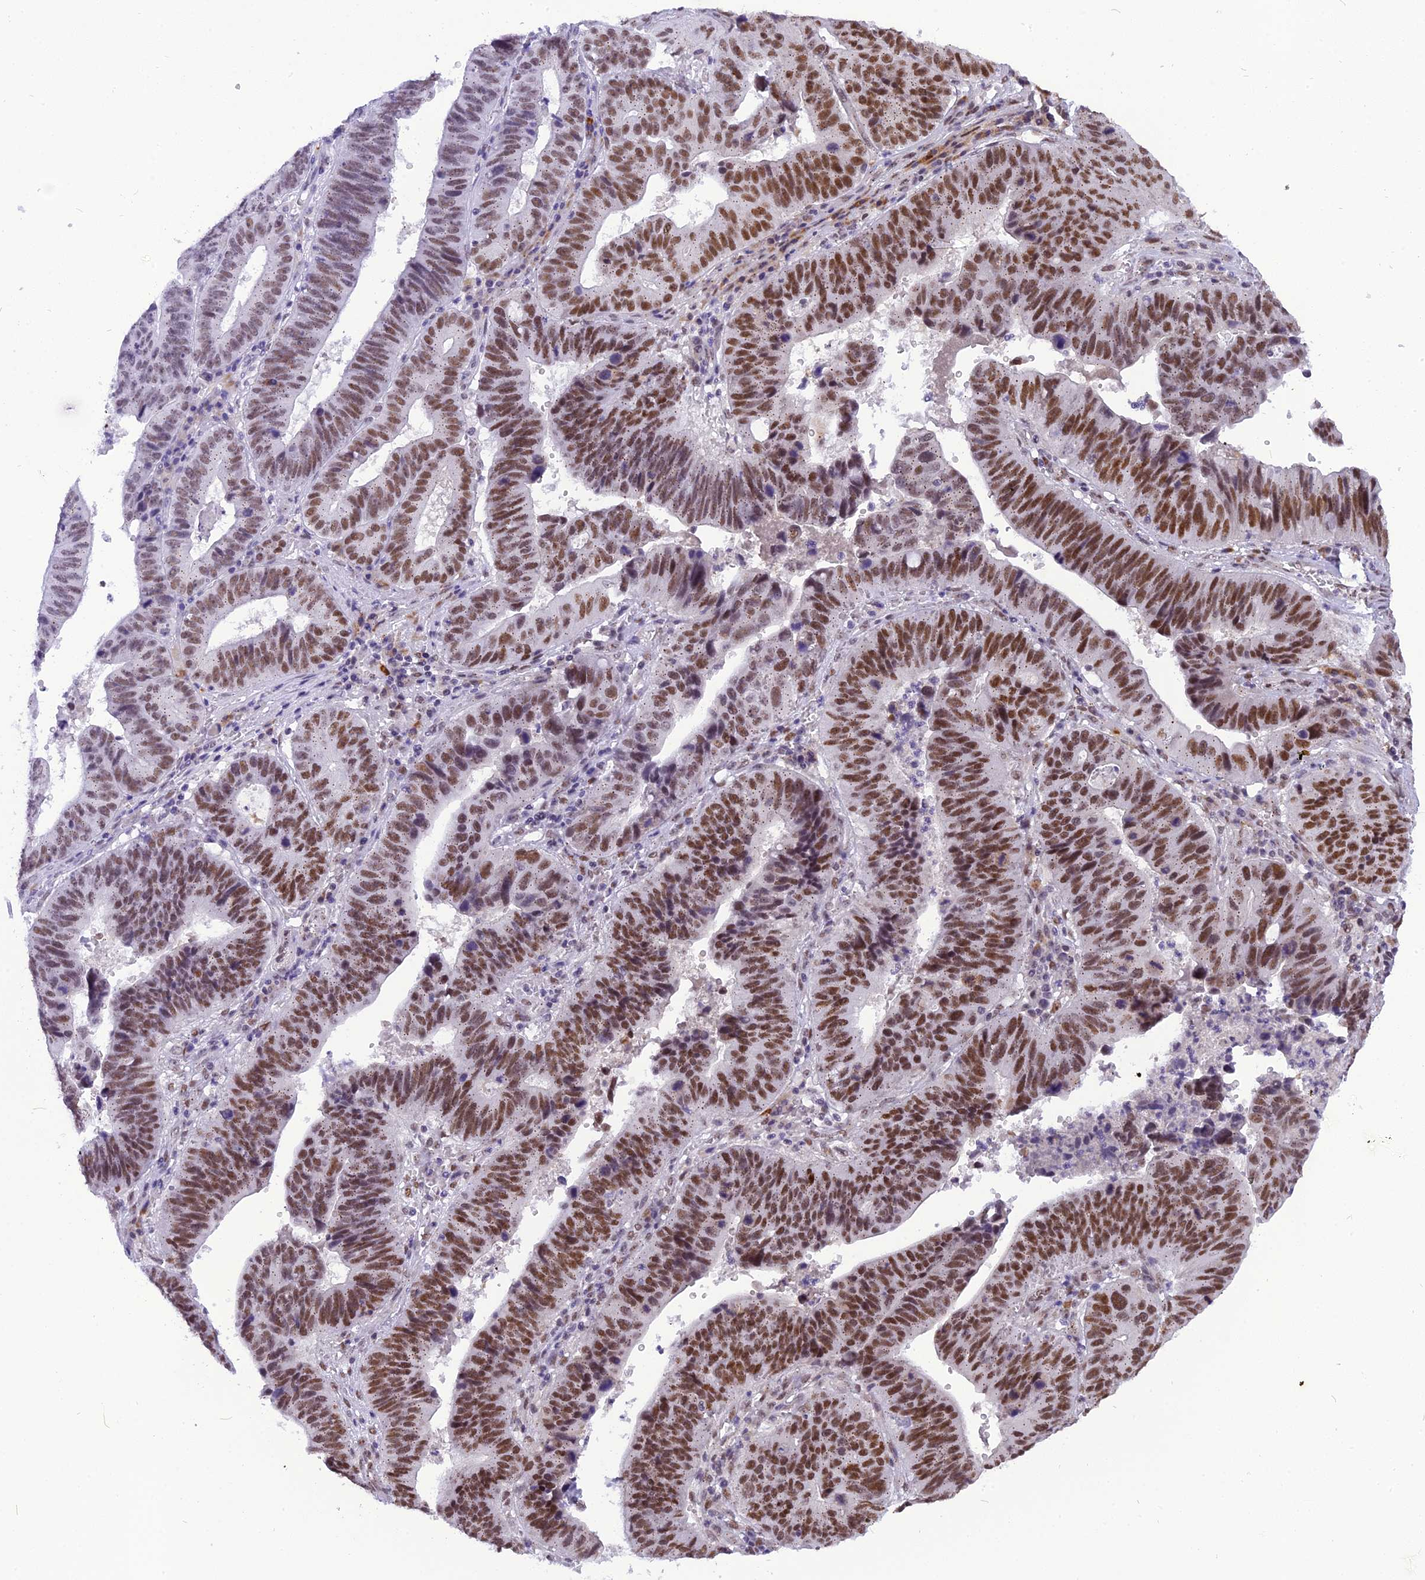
{"staining": {"intensity": "strong", "quantity": ">75%", "location": "nuclear"}, "tissue": "stomach cancer", "cell_type": "Tumor cells", "image_type": "cancer", "snomed": [{"axis": "morphology", "description": "Adenocarcinoma, NOS"}, {"axis": "topography", "description": "Stomach"}], "caption": "Stomach cancer stained with DAB (3,3'-diaminobenzidine) IHC displays high levels of strong nuclear staining in approximately >75% of tumor cells. (Stains: DAB (3,3'-diaminobenzidine) in brown, nuclei in blue, Microscopy: brightfield microscopy at high magnification).", "gene": "IRF2BP1", "patient": {"sex": "male", "age": 59}}